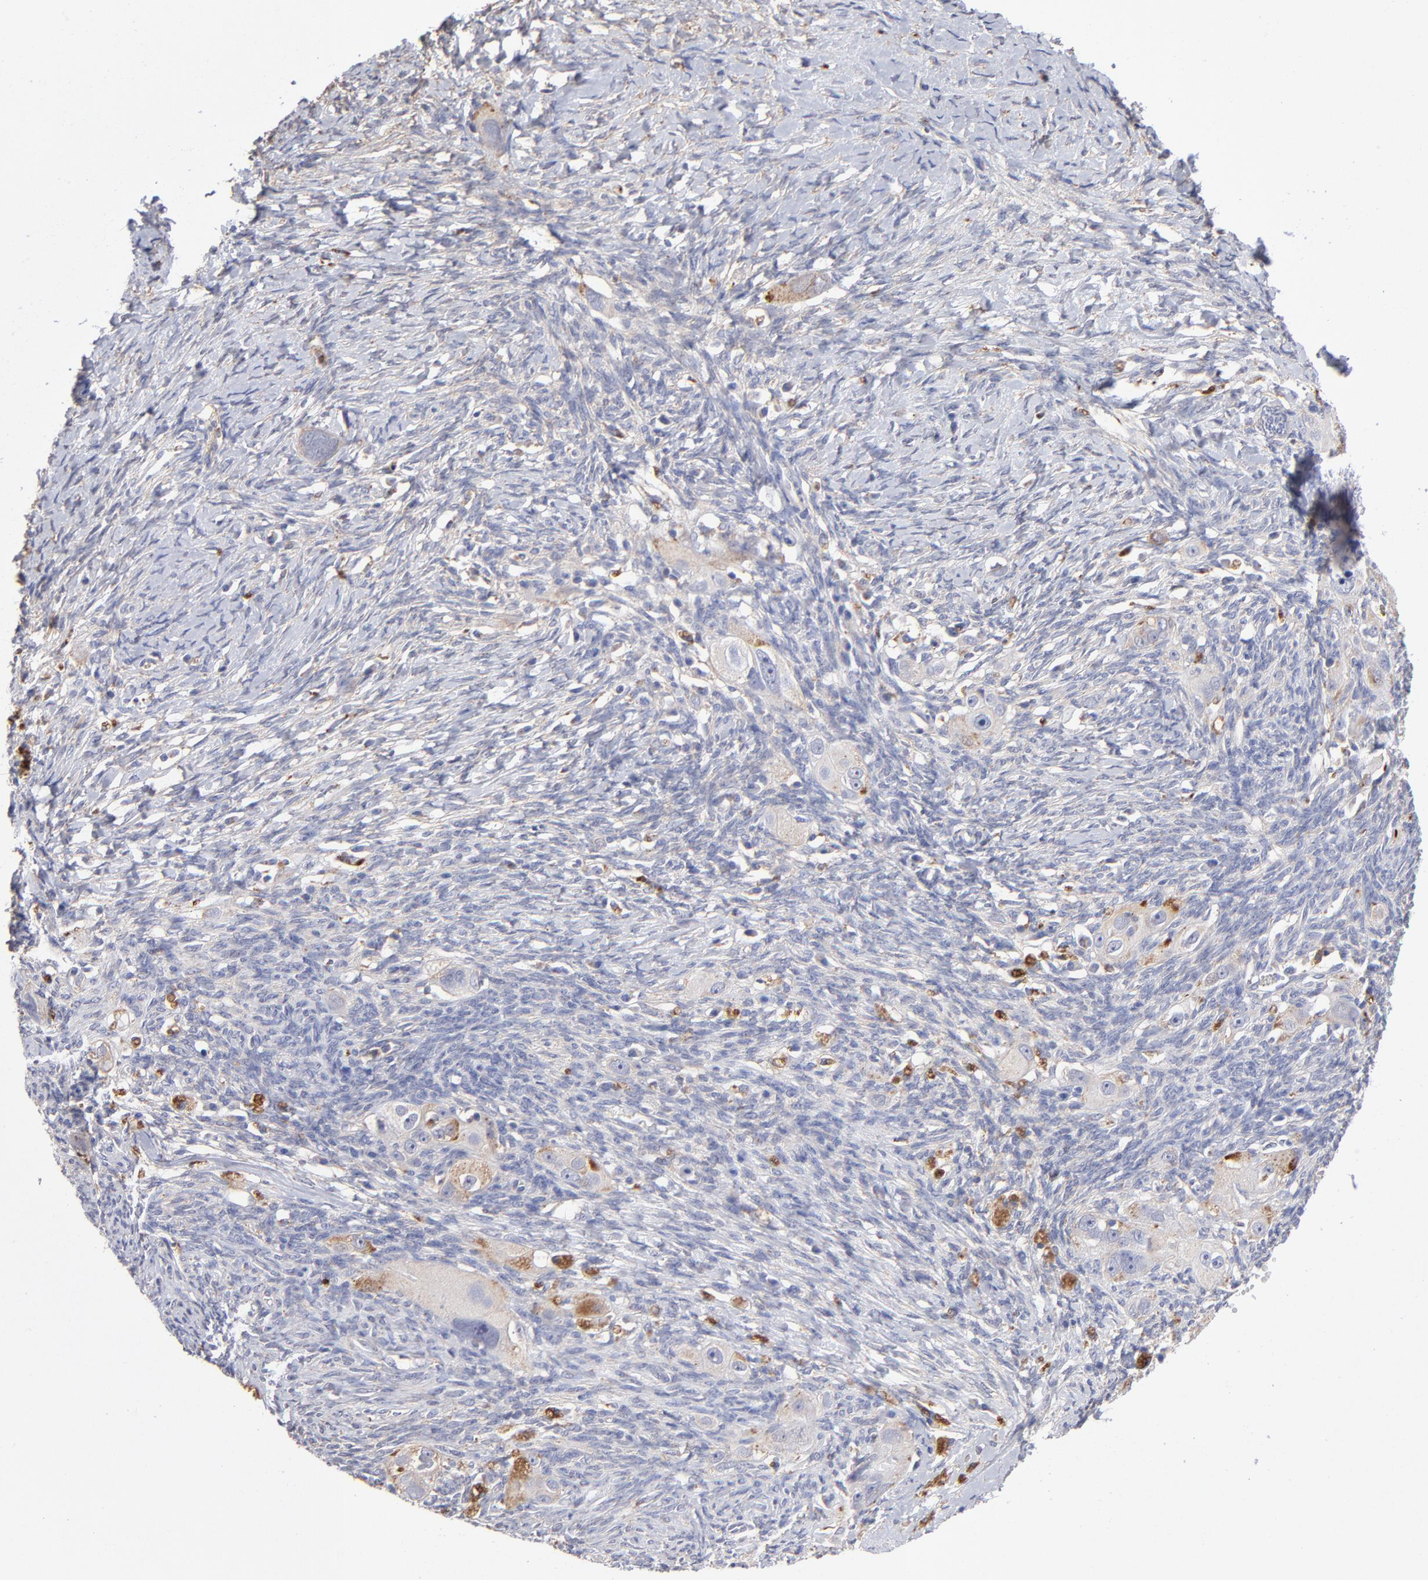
{"staining": {"intensity": "weak", "quantity": "25%-75%", "location": "cytoplasmic/membranous"}, "tissue": "ovarian cancer", "cell_type": "Tumor cells", "image_type": "cancer", "snomed": [{"axis": "morphology", "description": "Normal tissue, NOS"}, {"axis": "morphology", "description": "Cystadenocarcinoma, serous, NOS"}, {"axis": "topography", "description": "Ovary"}], "caption": "Human serous cystadenocarcinoma (ovarian) stained with a protein marker displays weak staining in tumor cells.", "gene": "RRAGB", "patient": {"sex": "female", "age": 62}}